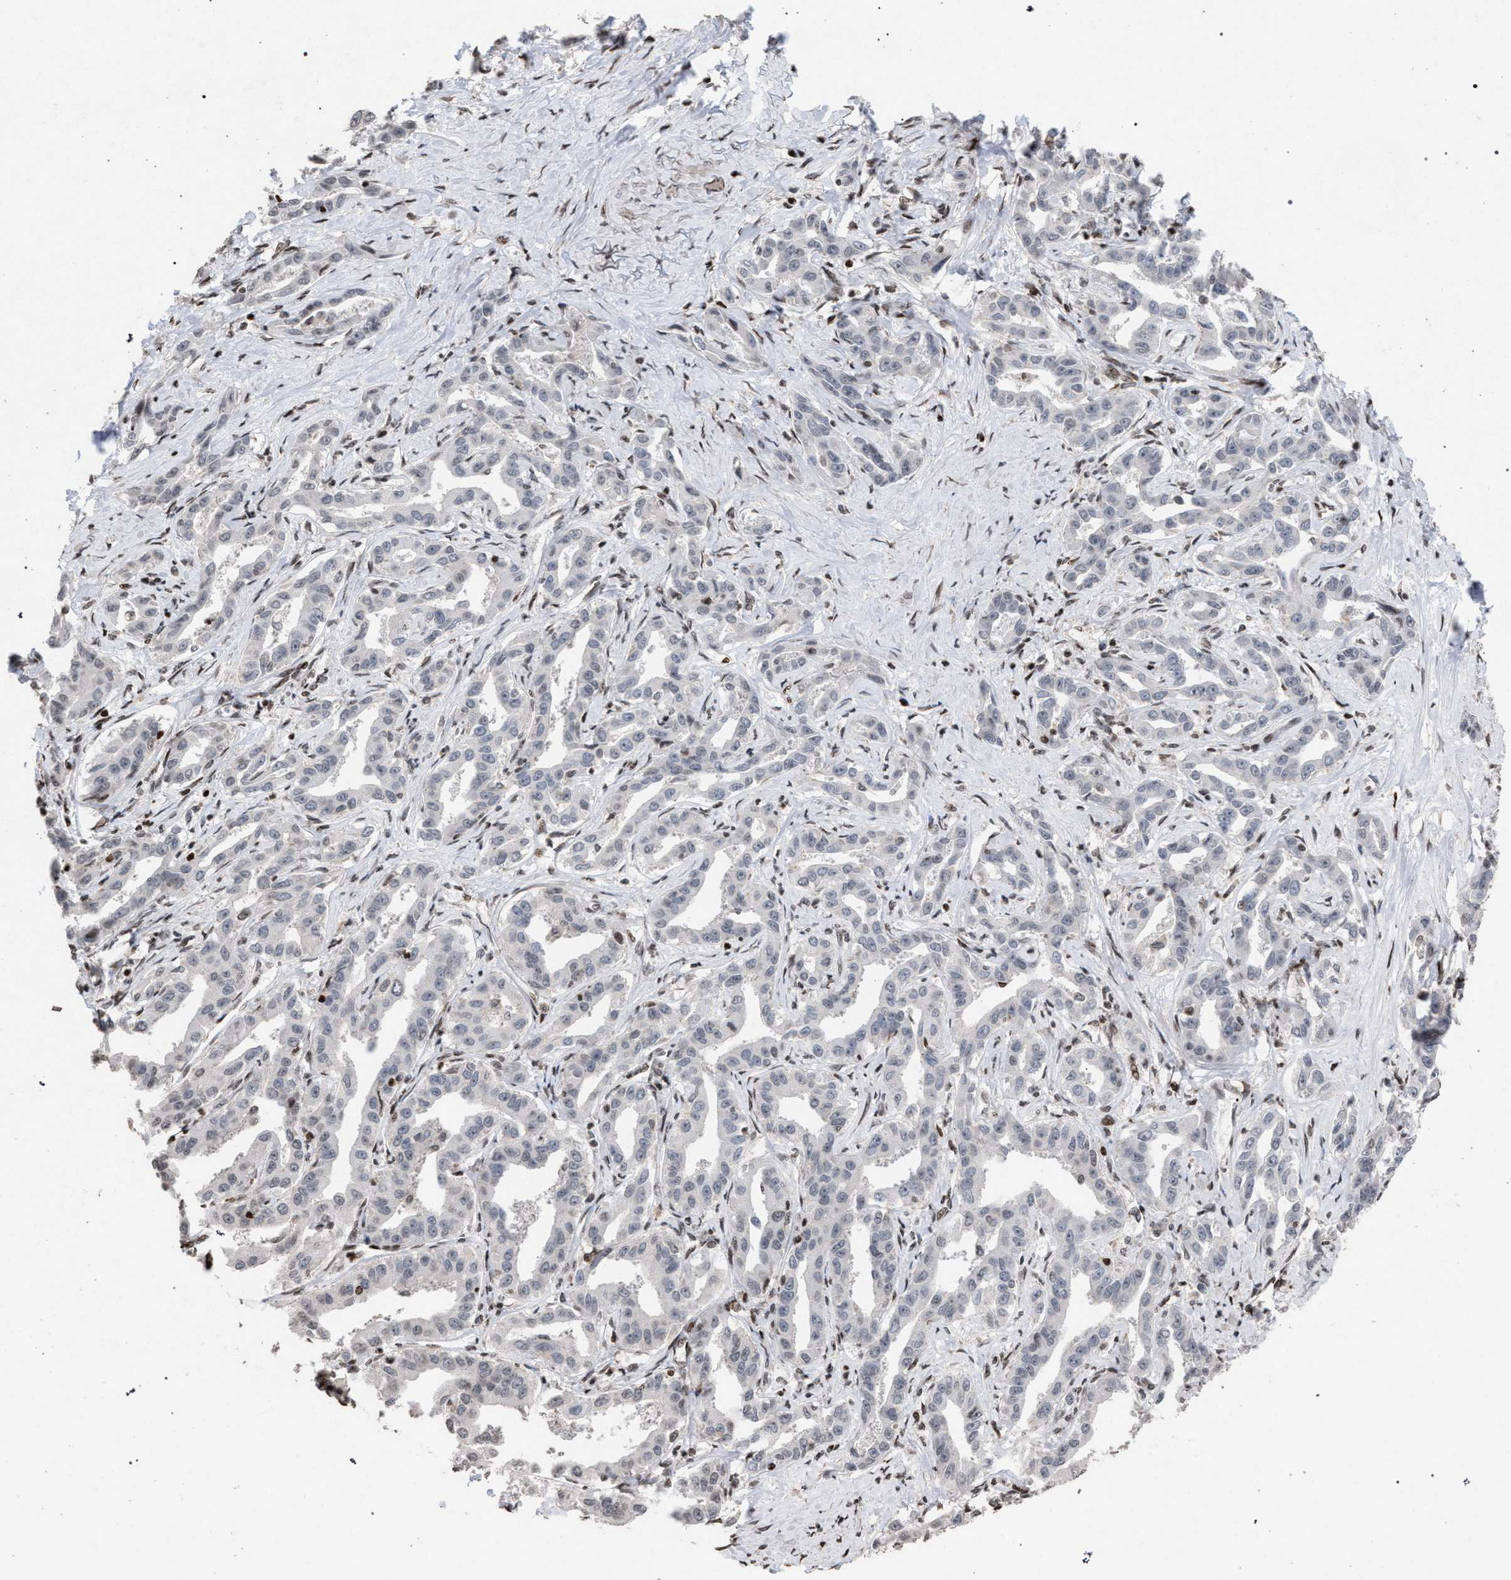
{"staining": {"intensity": "negative", "quantity": "none", "location": "none"}, "tissue": "liver cancer", "cell_type": "Tumor cells", "image_type": "cancer", "snomed": [{"axis": "morphology", "description": "Cholangiocarcinoma"}, {"axis": "topography", "description": "Liver"}], "caption": "This is an immunohistochemistry histopathology image of human liver cancer (cholangiocarcinoma). There is no staining in tumor cells.", "gene": "FOXD3", "patient": {"sex": "male", "age": 59}}